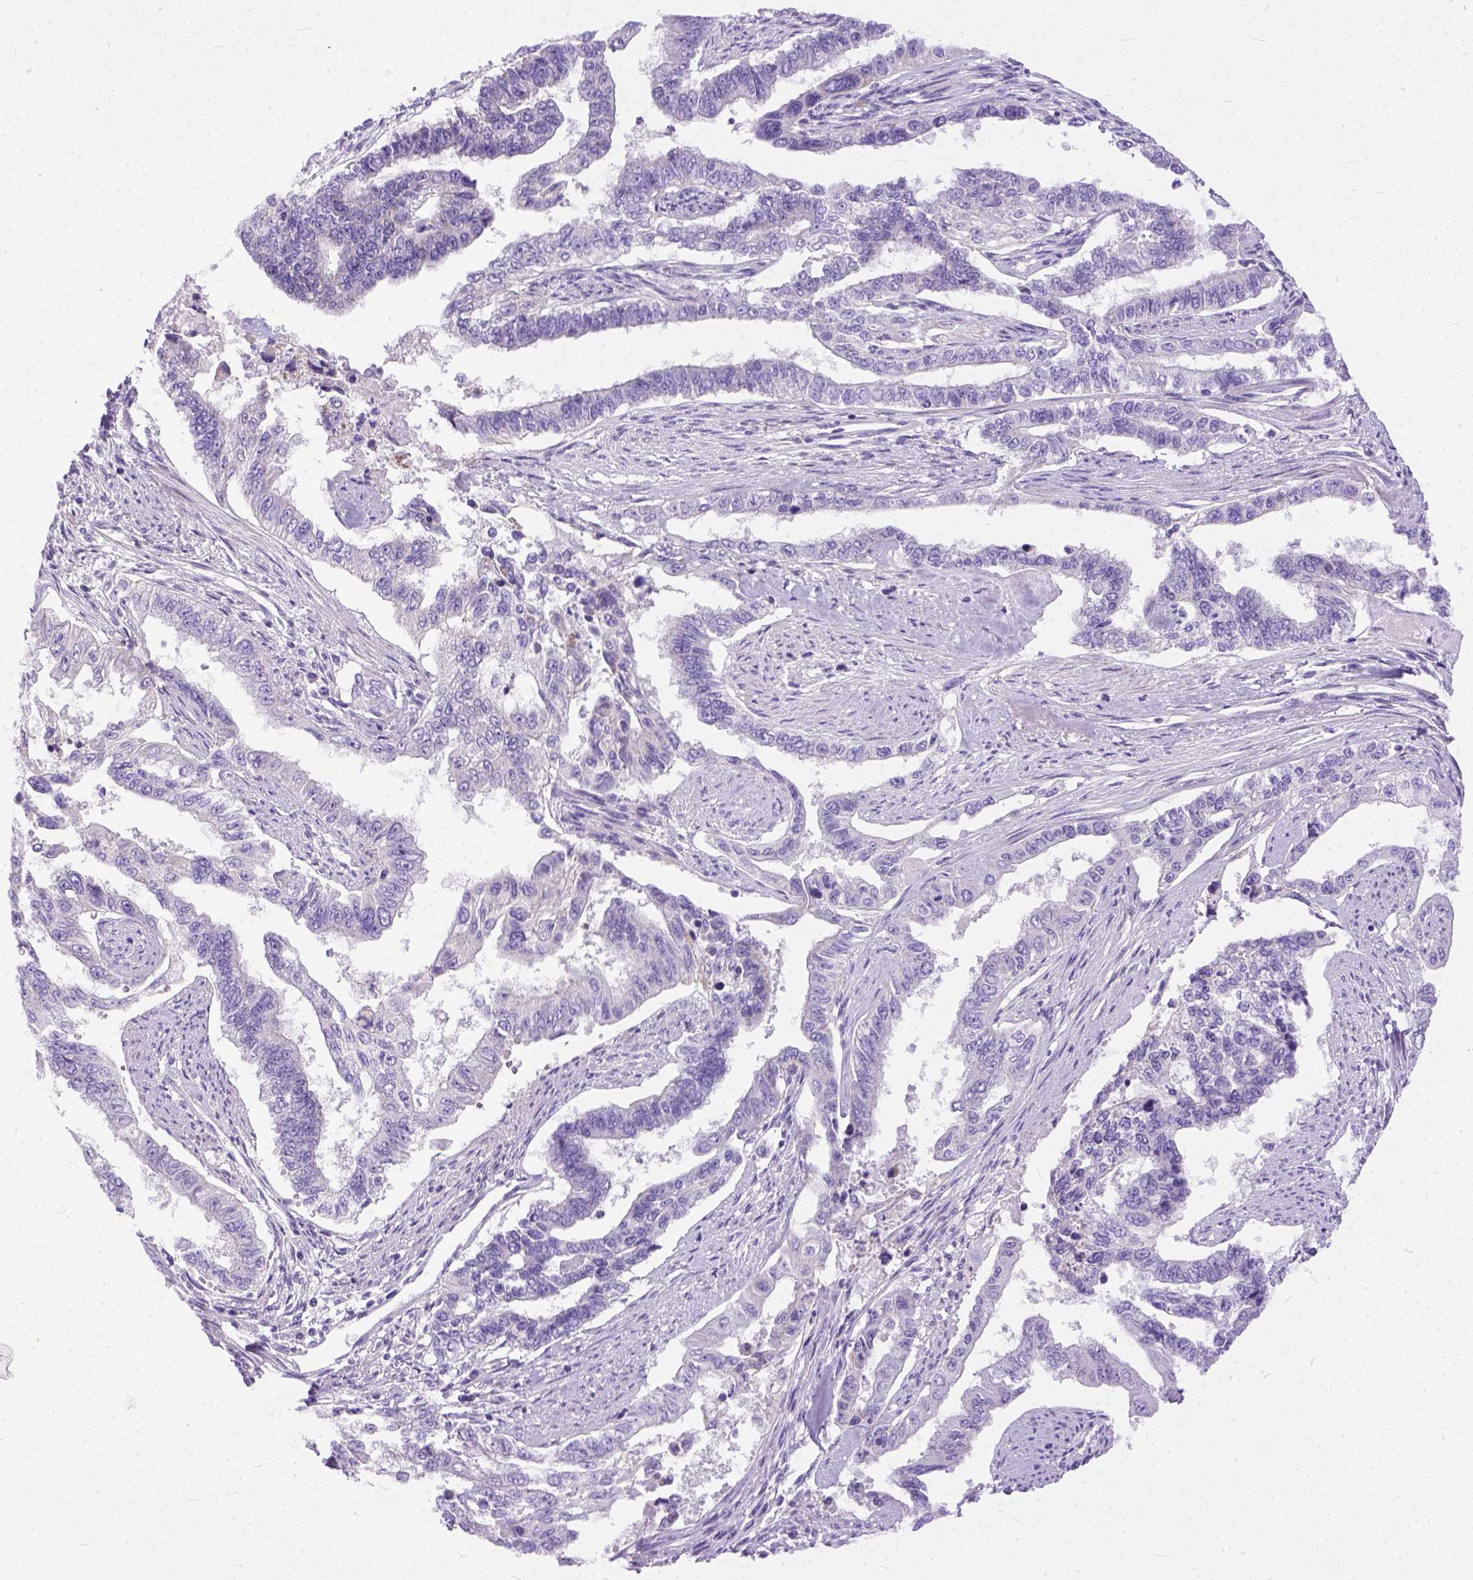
{"staining": {"intensity": "negative", "quantity": "none", "location": "none"}, "tissue": "endometrial cancer", "cell_type": "Tumor cells", "image_type": "cancer", "snomed": [{"axis": "morphology", "description": "Adenocarcinoma, NOS"}, {"axis": "topography", "description": "Uterus"}], "caption": "Adenocarcinoma (endometrial) stained for a protein using immunohistochemistry exhibits no positivity tumor cells.", "gene": "PLK5", "patient": {"sex": "female", "age": 59}}